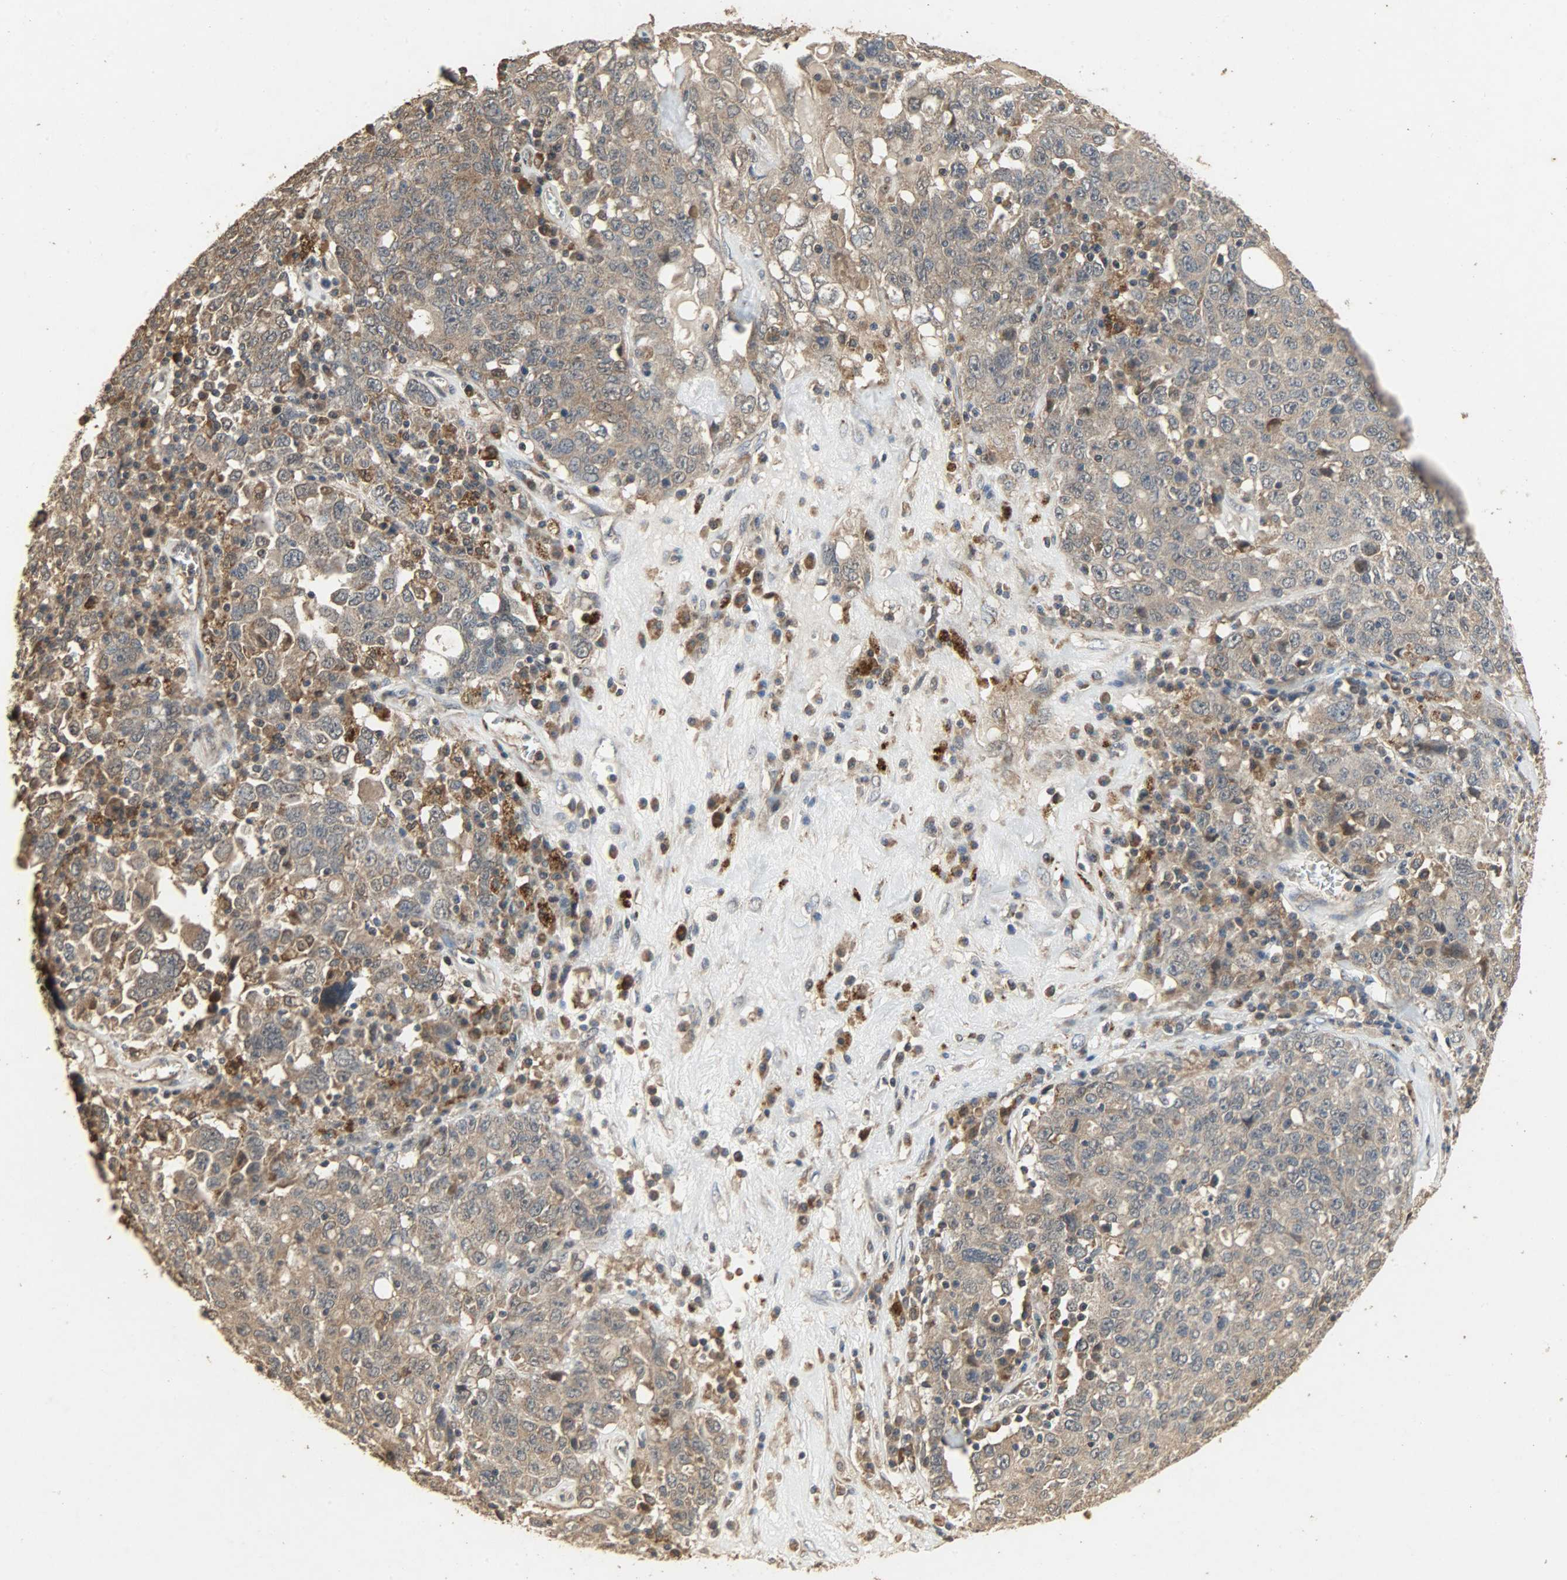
{"staining": {"intensity": "weak", "quantity": ">75%", "location": "cytoplasmic/membranous"}, "tissue": "ovarian cancer", "cell_type": "Tumor cells", "image_type": "cancer", "snomed": [{"axis": "morphology", "description": "Carcinoma, endometroid"}, {"axis": "topography", "description": "Ovary"}], "caption": "There is low levels of weak cytoplasmic/membranous expression in tumor cells of ovarian cancer (endometroid carcinoma), as demonstrated by immunohistochemical staining (brown color).", "gene": "CDKN2C", "patient": {"sex": "female", "age": 62}}